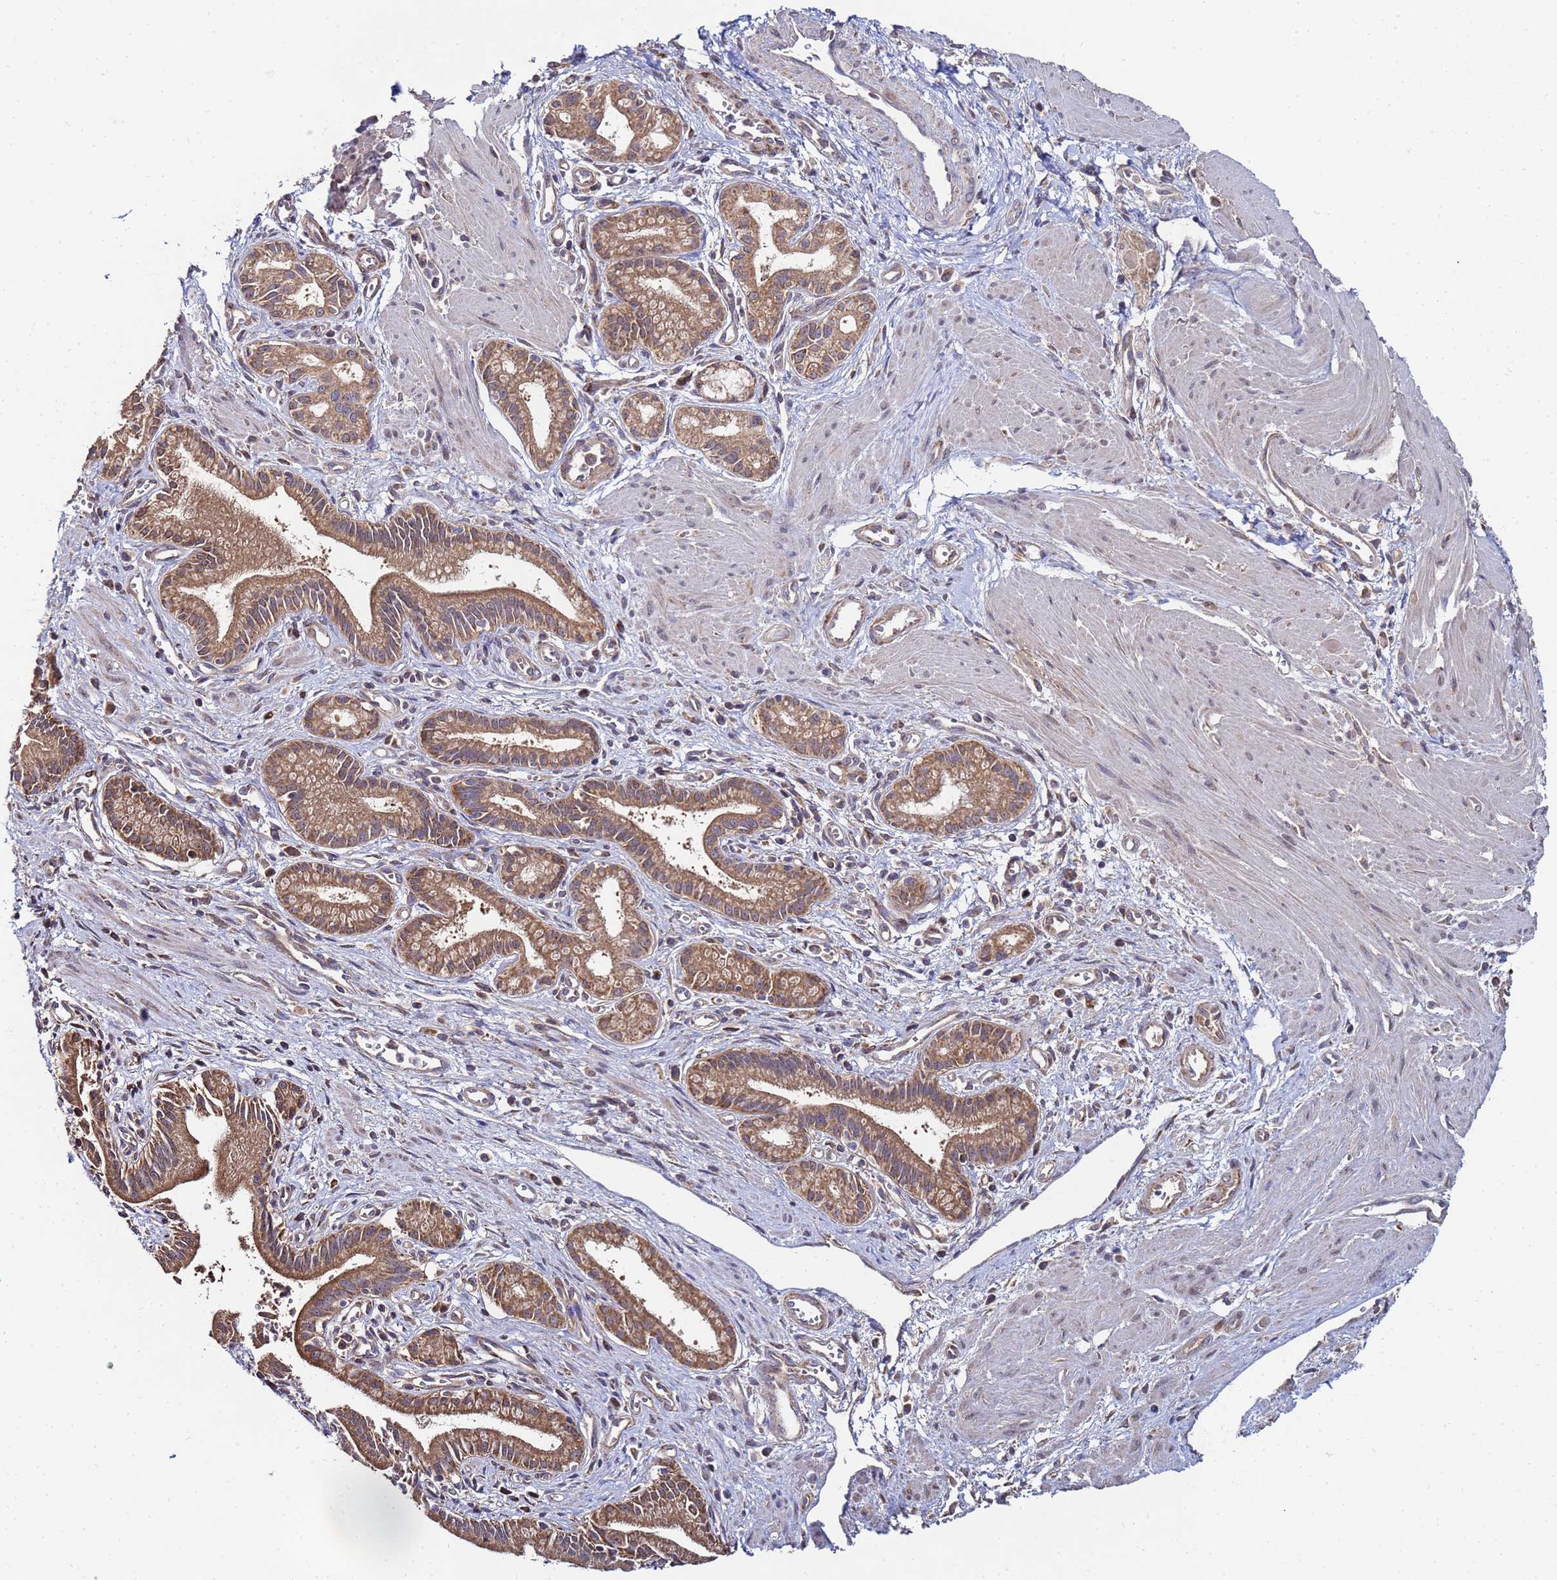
{"staining": {"intensity": "moderate", "quantity": ">75%", "location": "cytoplasmic/membranous"}, "tissue": "pancreatic cancer", "cell_type": "Tumor cells", "image_type": "cancer", "snomed": [{"axis": "morphology", "description": "Adenocarcinoma, NOS"}, {"axis": "topography", "description": "Pancreas"}], "caption": "This is a histology image of IHC staining of pancreatic adenocarcinoma, which shows moderate positivity in the cytoplasmic/membranous of tumor cells.", "gene": "C5orf34", "patient": {"sex": "male", "age": 78}}